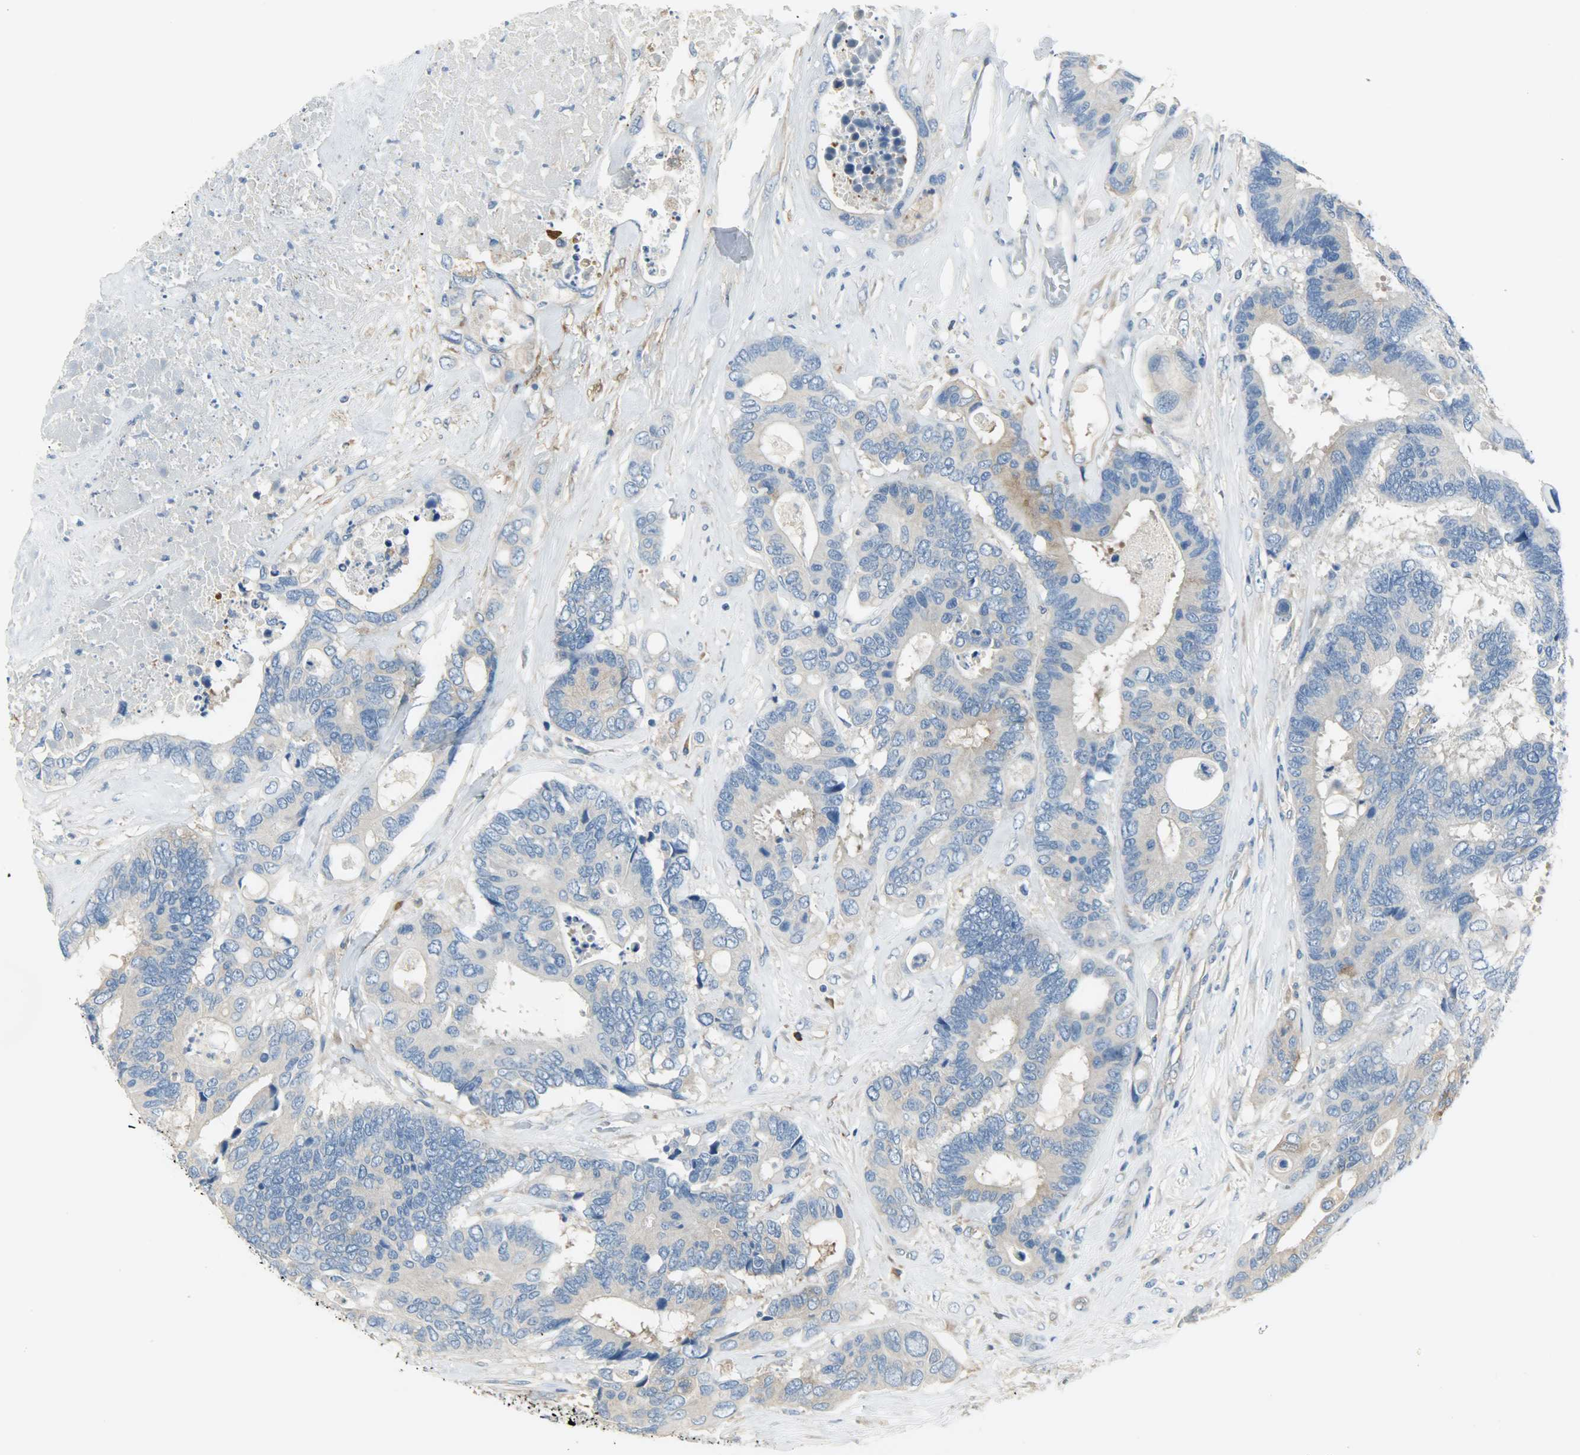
{"staining": {"intensity": "moderate", "quantity": "<25%", "location": "cytoplasmic/membranous"}, "tissue": "colorectal cancer", "cell_type": "Tumor cells", "image_type": "cancer", "snomed": [{"axis": "morphology", "description": "Adenocarcinoma, NOS"}, {"axis": "topography", "description": "Rectum"}], "caption": "Adenocarcinoma (colorectal) stained with a brown dye reveals moderate cytoplasmic/membranous positive staining in approximately <25% of tumor cells.", "gene": "WARS1", "patient": {"sex": "male", "age": 55}}